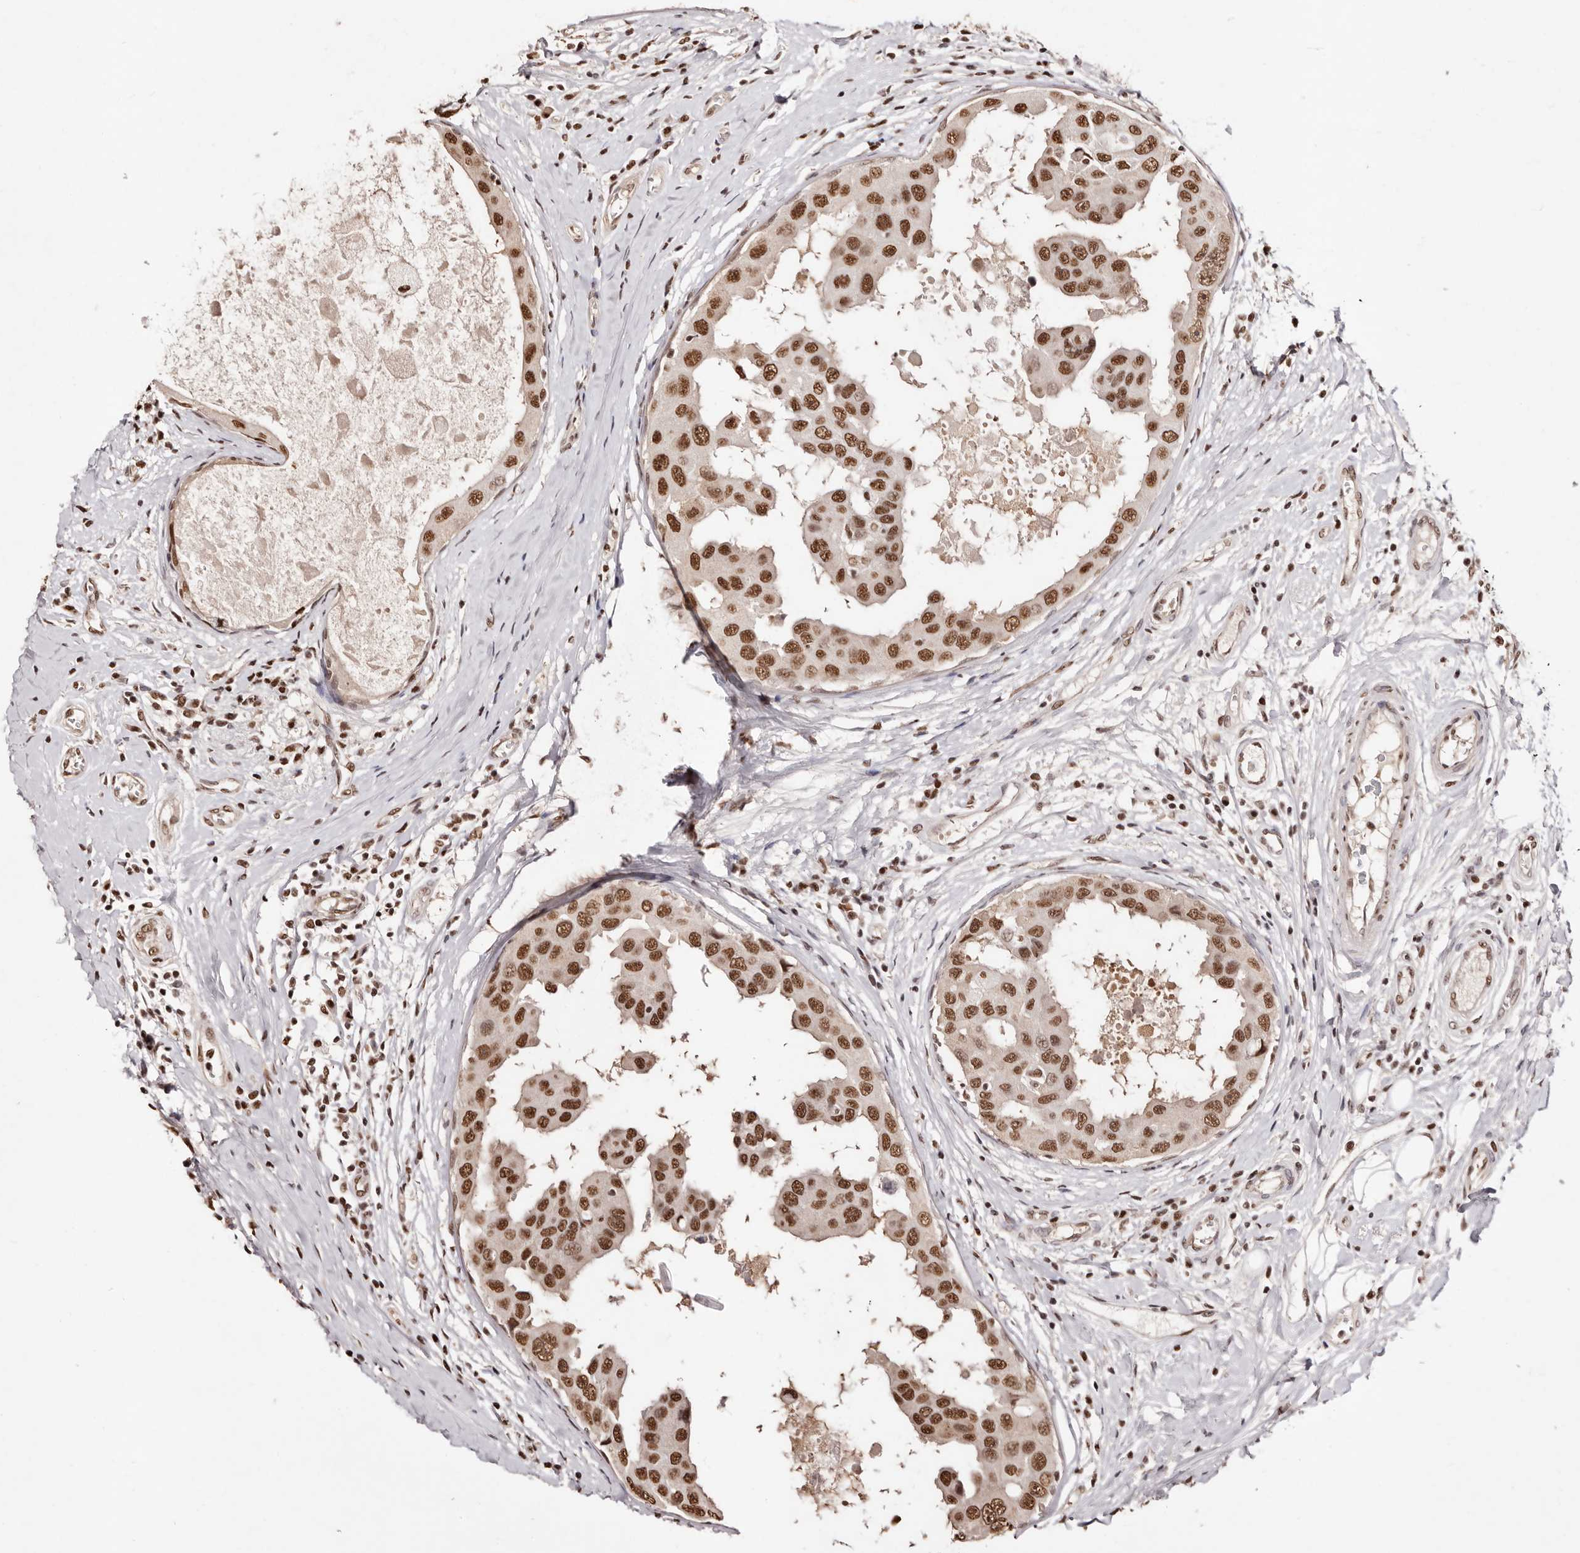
{"staining": {"intensity": "strong", "quantity": ">75%", "location": "nuclear"}, "tissue": "breast cancer", "cell_type": "Tumor cells", "image_type": "cancer", "snomed": [{"axis": "morphology", "description": "Duct carcinoma"}, {"axis": "topography", "description": "Breast"}], "caption": "Immunohistochemistry micrograph of human breast cancer (invasive ductal carcinoma) stained for a protein (brown), which shows high levels of strong nuclear staining in about >75% of tumor cells.", "gene": "BICRAL", "patient": {"sex": "female", "age": 27}}